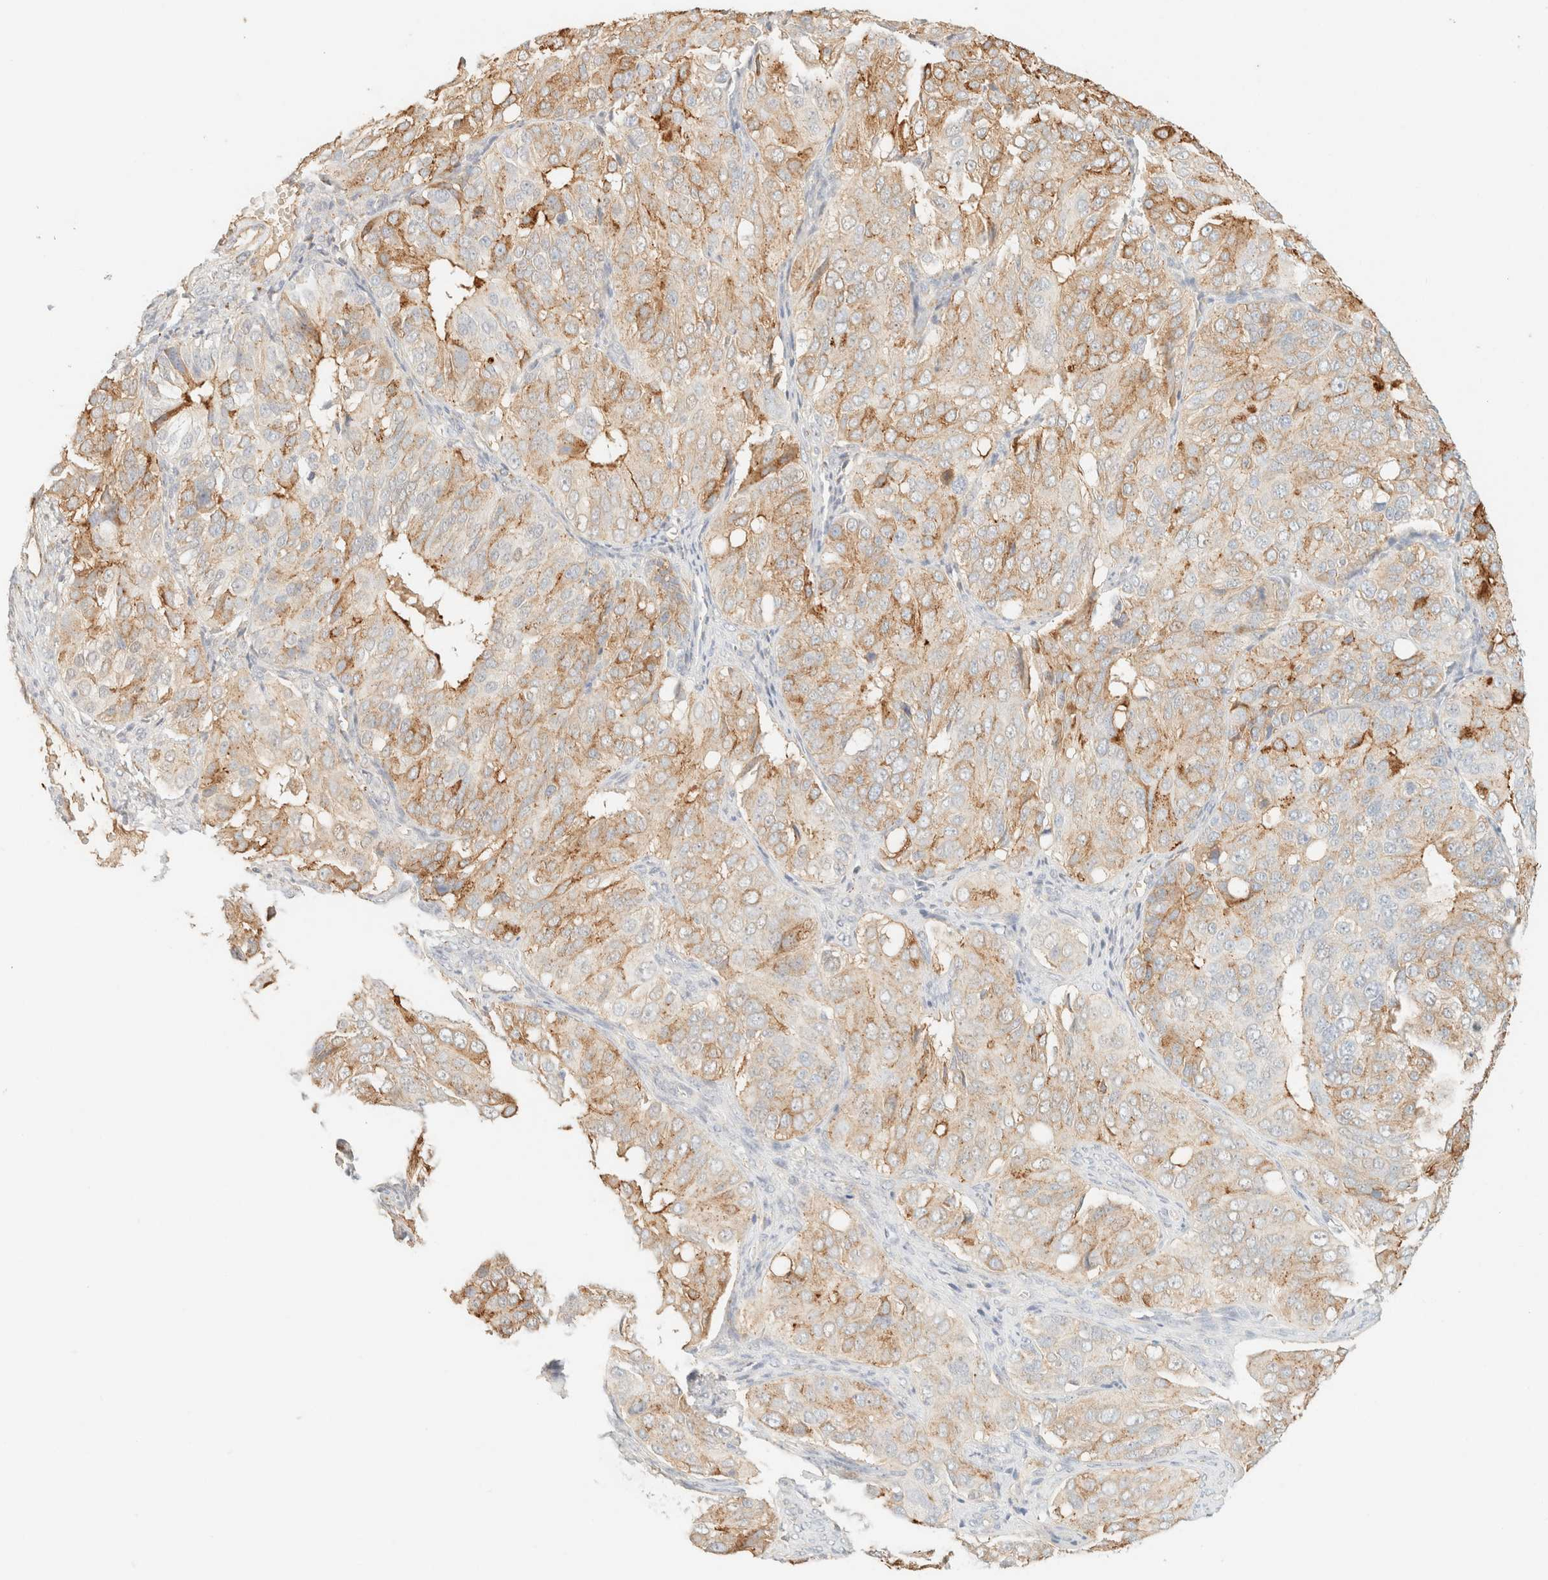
{"staining": {"intensity": "moderate", "quantity": ">75%", "location": "cytoplasmic/membranous"}, "tissue": "ovarian cancer", "cell_type": "Tumor cells", "image_type": "cancer", "snomed": [{"axis": "morphology", "description": "Carcinoma, endometroid"}, {"axis": "topography", "description": "Ovary"}], "caption": "Immunohistochemical staining of ovarian endometroid carcinoma demonstrates medium levels of moderate cytoplasmic/membranous protein positivity in approximately >75% of tumor cells. The staining is performed using DAB (3,3'-diaminobenzidine) brown chromogen to label protein expression. The nuclei are counter-stained blue using hematoxylin.", "gene": "SPARCL1", "patient": {"sex": "female", "age": 51}}